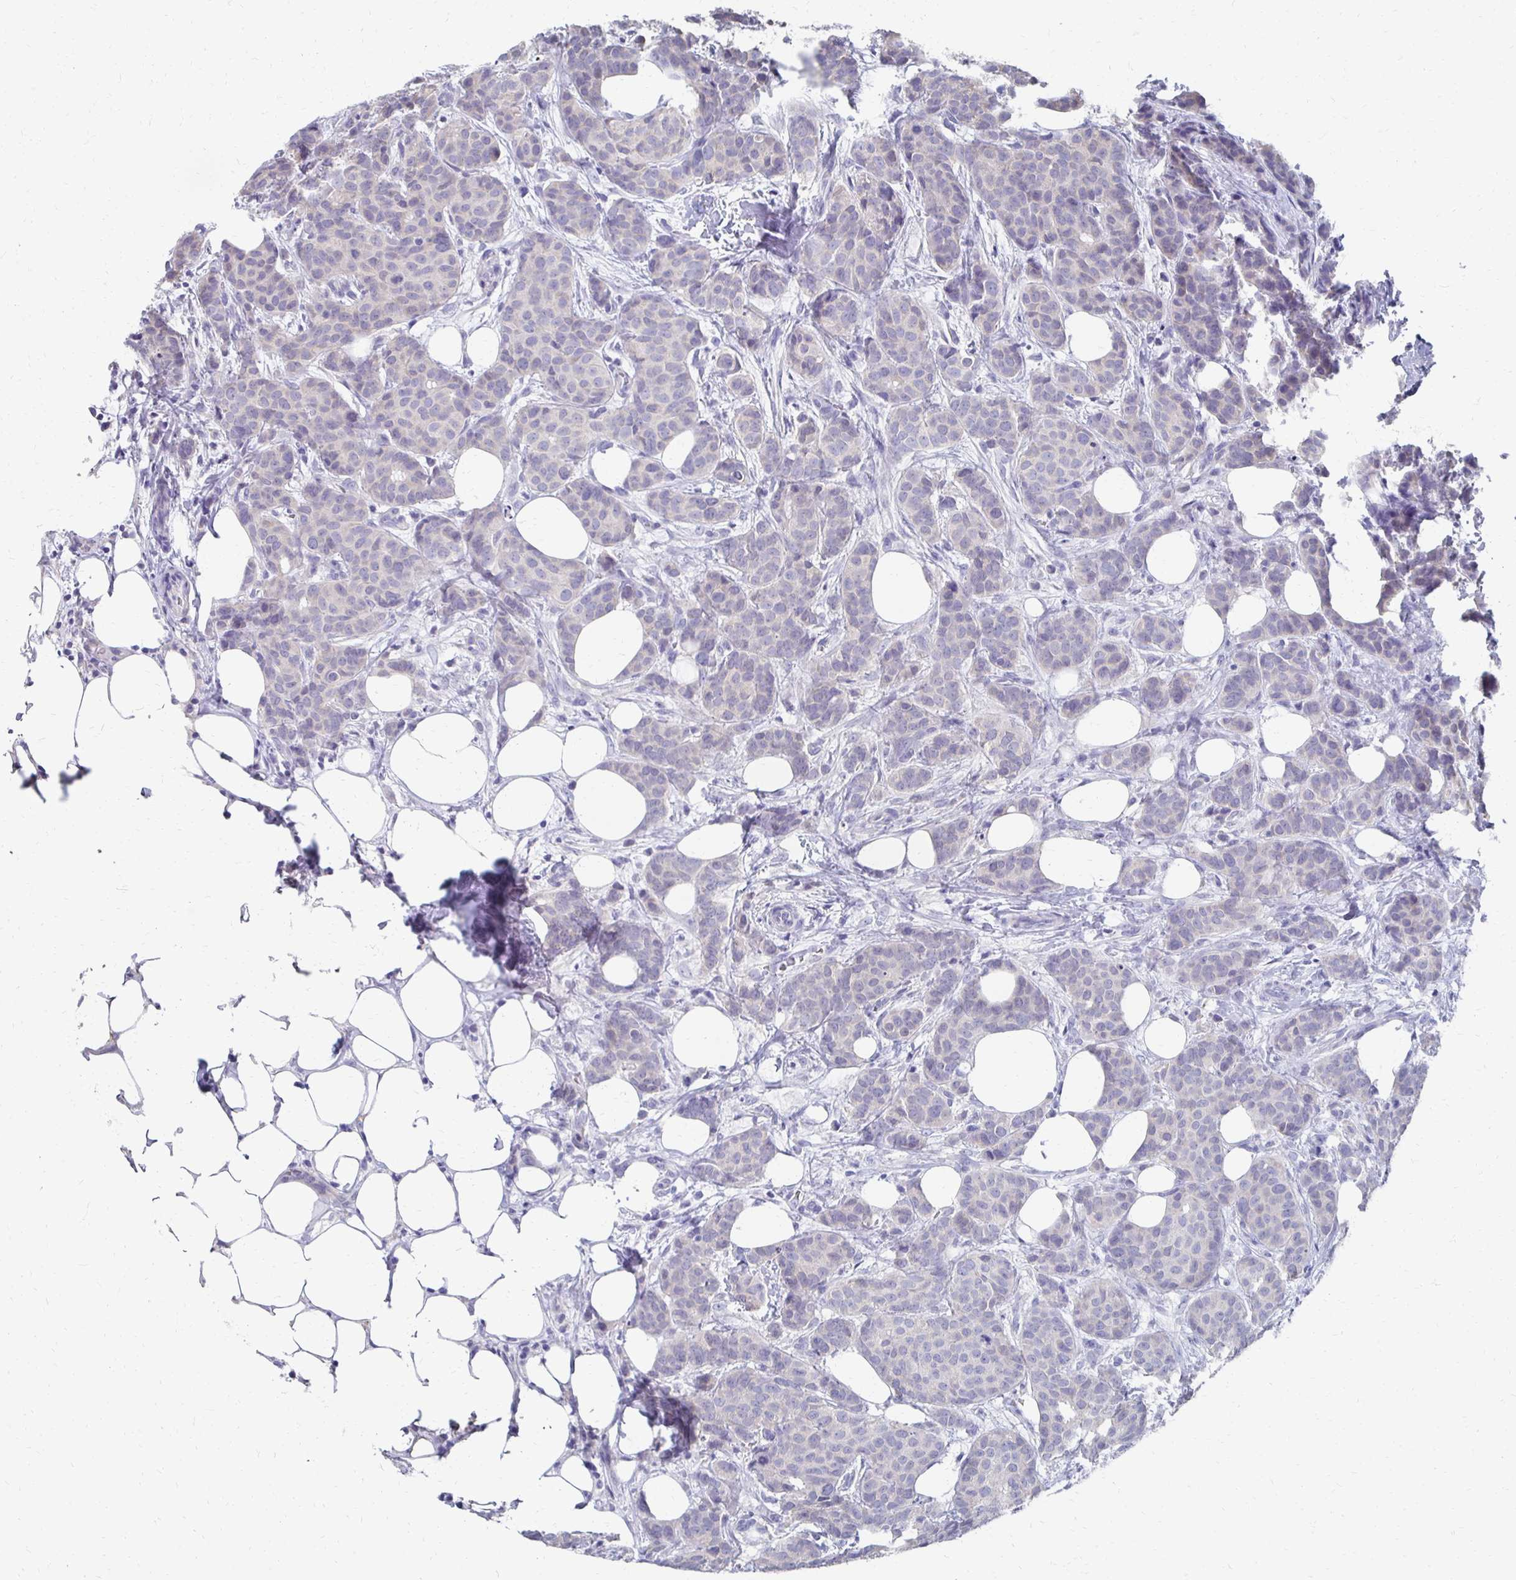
{"staining": {"intensity": "negative", "quantity": "none", "location": "none"}, "tissue": "breast cancer", "cell_type": "Tumor cells", "image_type": "cancer", "snomed": [{"axis": "morphology", "description": "Duct carcinoma"}, {"axis": "topography", "description": "Breast"}], "caption": "This is a histopathology image of immunohistochemistry (IHC) staining of intraductal carcinoma (breast), which shows no expression in tumor cells.", "gene": "SYCP3", "patient": {"sex": "female", "age": 70}}